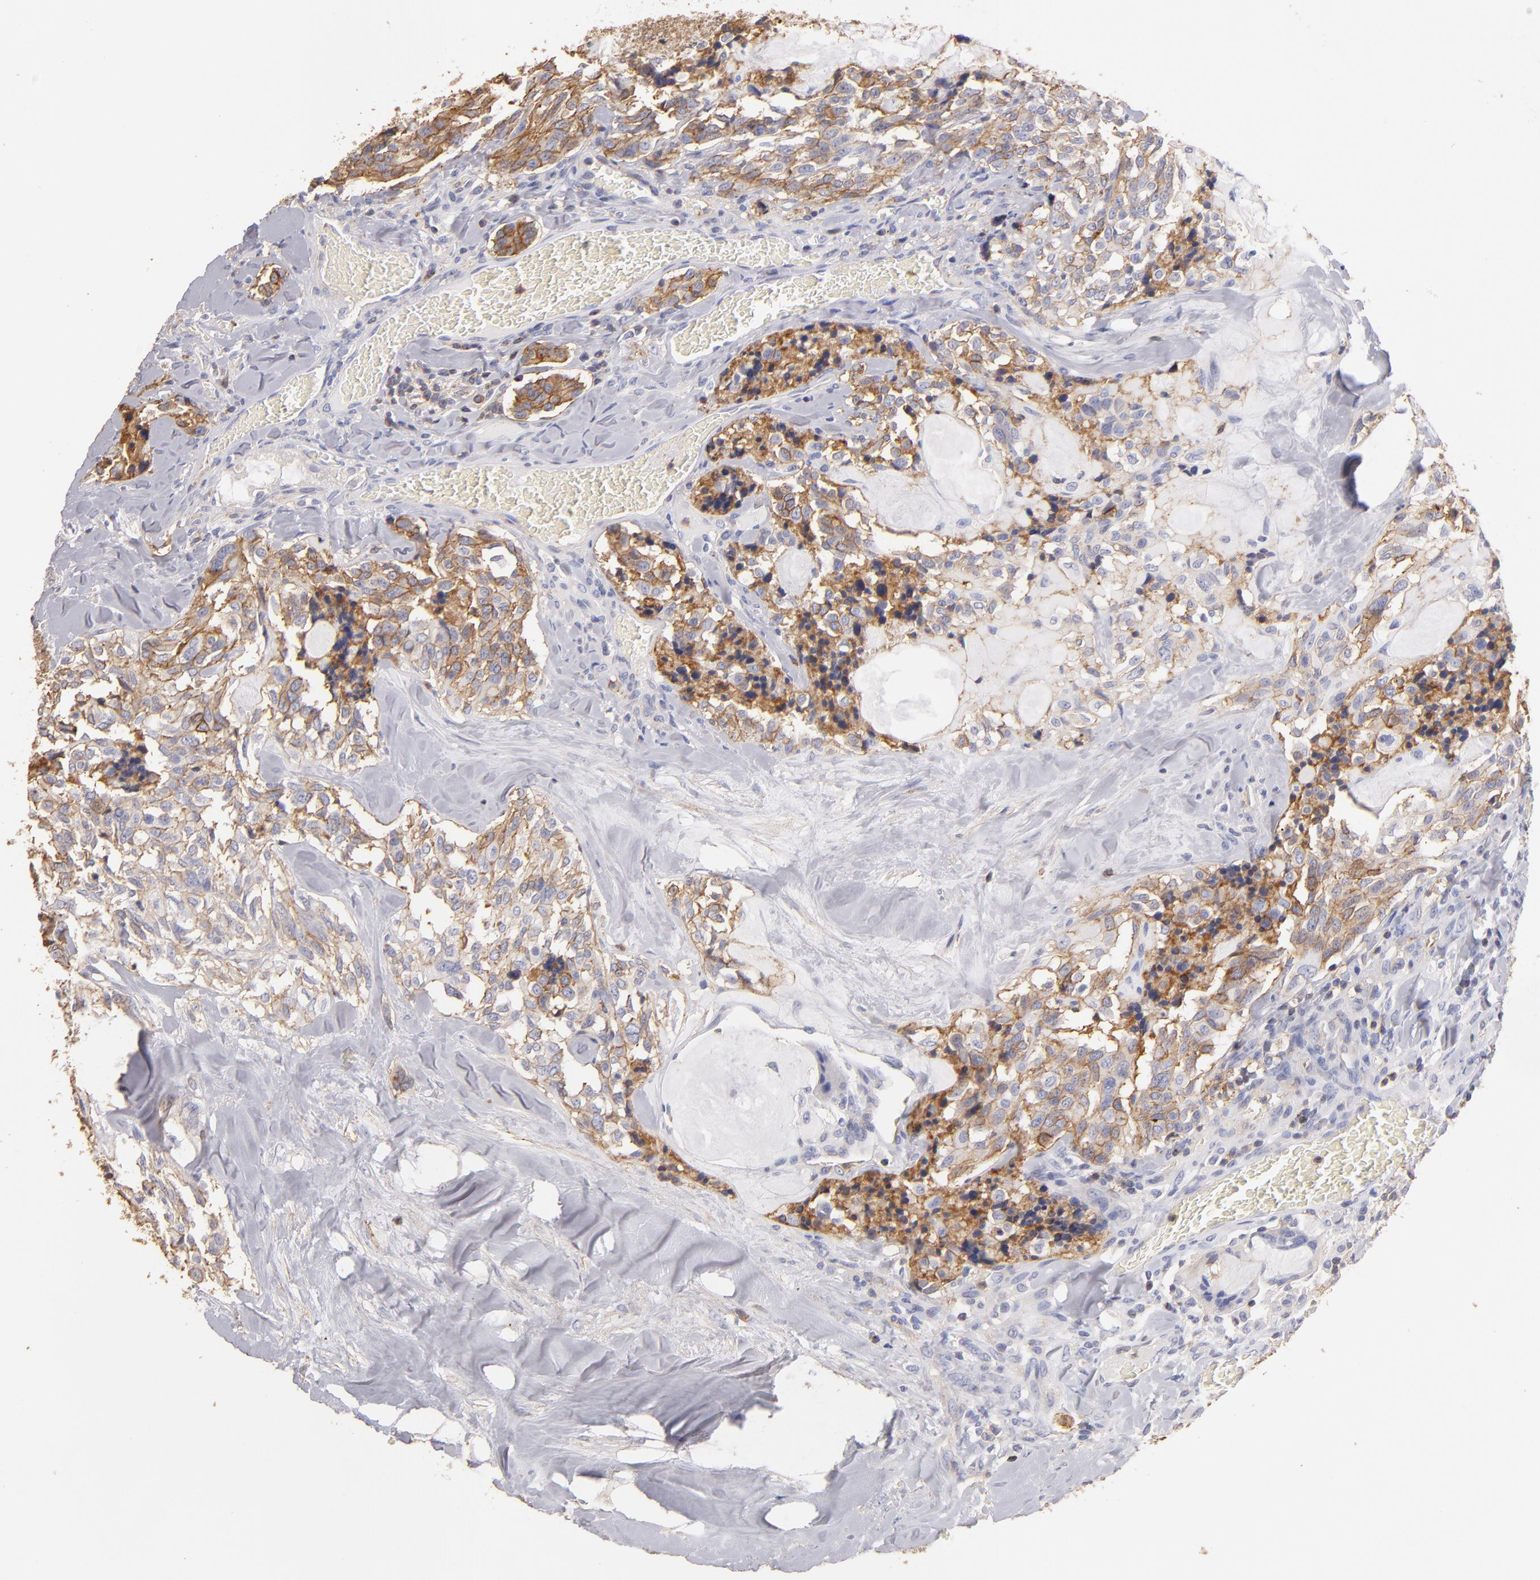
{"staining": {"intensity": "moderate", "quantity": ">75%", "location": "cytoplasmic/membranous"}, "tissue": "thyroid cancer", "cell_type": "Tumor cells", "image_type": "cancer", "snomed": [{"axis": "morphology", "description": "Carcinoma, NOS"}, {"axis": "morphology", "description": "Carcinoid, malignant, NOS"}, {"axis": "topography", "description": "Thyroid gland"}], "caption": "Immunohistochemistry of thyroid cancer demonstrates medium levels of moderate cytoplasmic/membranous positivity in approximately >75% of tumor cells.", "gene": "ABCB1", "patient": {"sex": "male", "age": 33}}